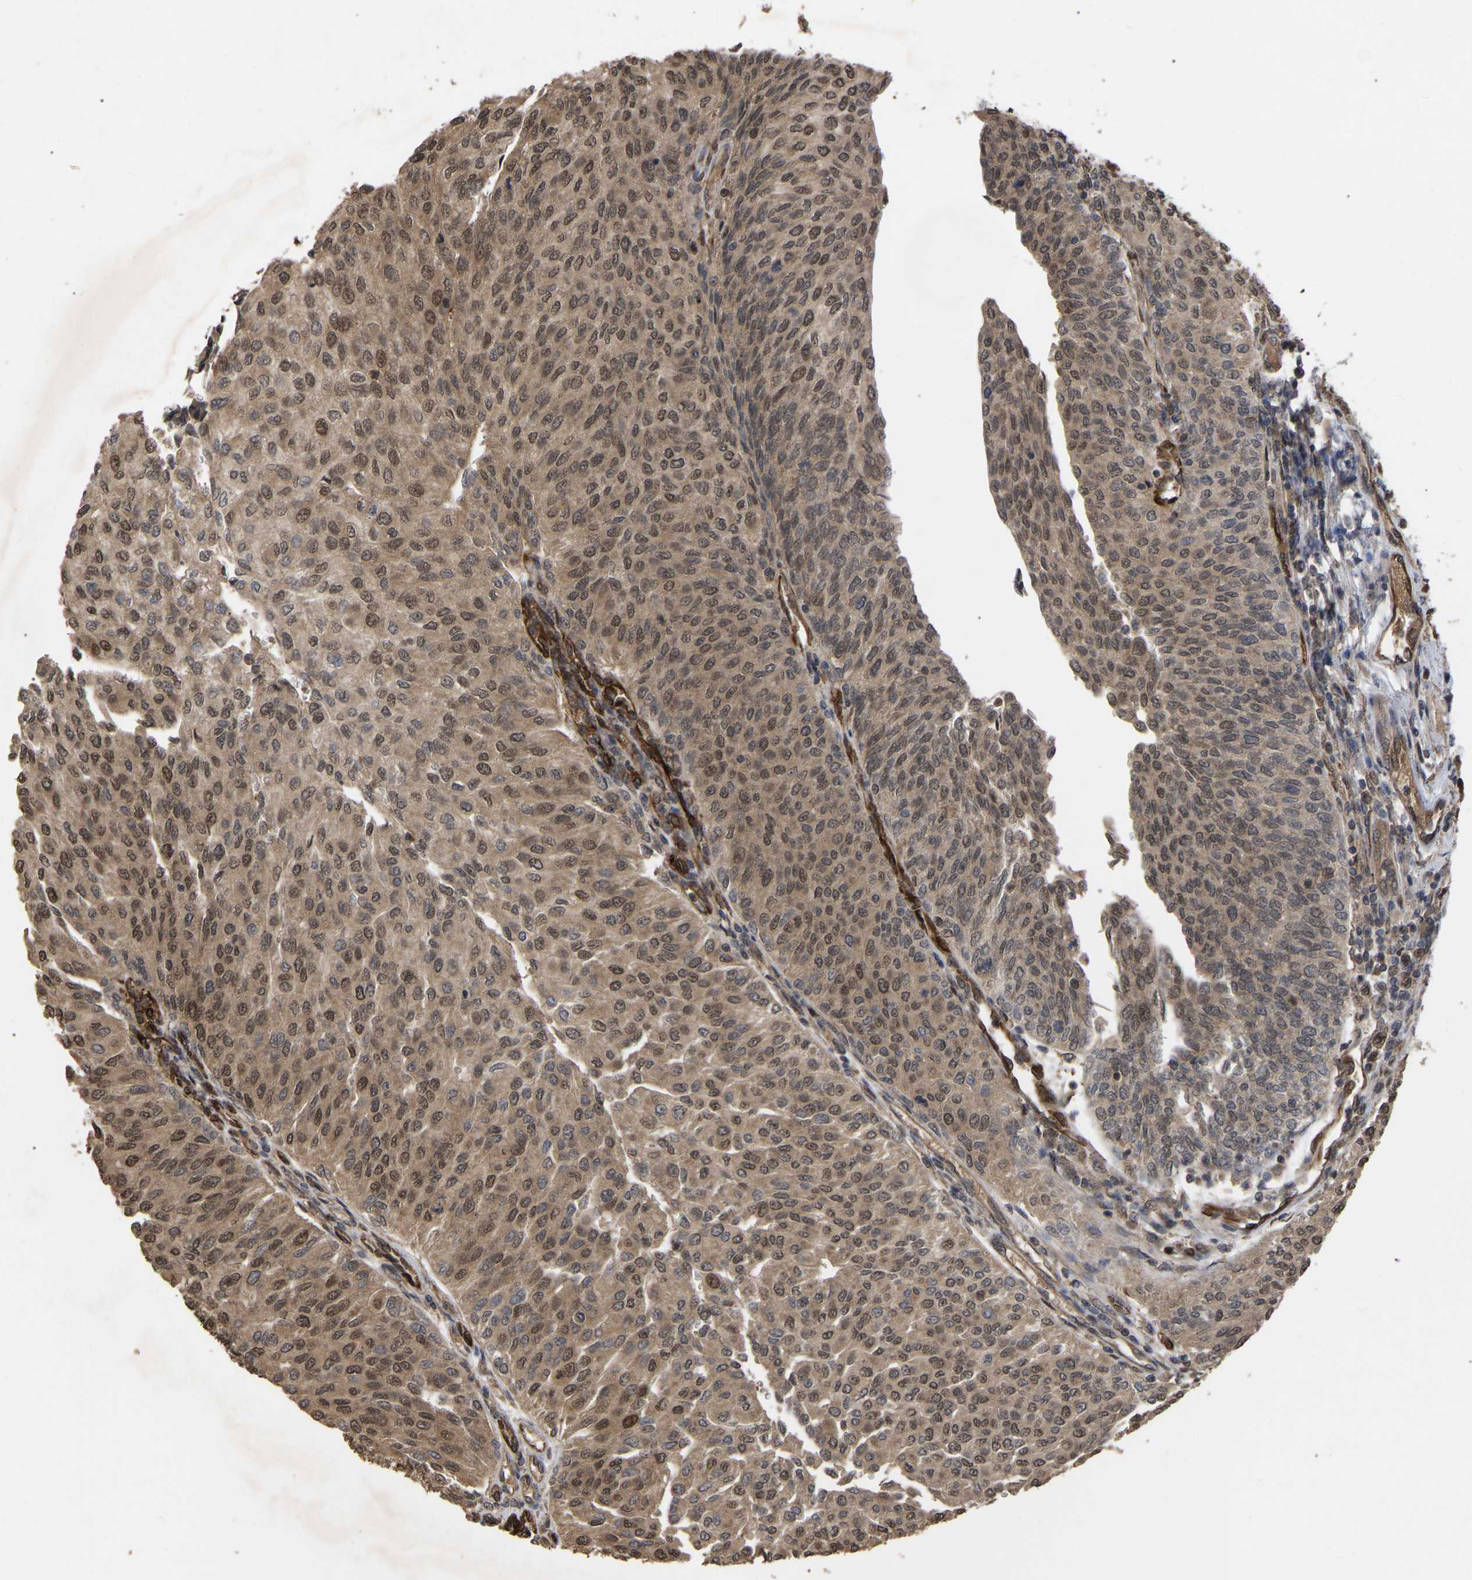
{"staining": {"intensity": "moderate", "quantity": ">75%", "location": "cytoplasmic/membranous,nuclear"}, "tissue": "urothelial cancer", "cell_type": "Tumor cells", "image_type": "cancer", "snomed": [{"axis": "morphology", "description": "Urothelial carcinoma, Low grade"}, {"axis": "topography", "description": "Urinary bladder"}], "caption": "Immunohistochemical staining of human urothelial carcinoma (low-grade) displays medium levels of moderate cytoplasmic/membranous and nuclear protein positivity in approximately >75% of tumor cells.", "gene": "FAM161B", "patient": {"sex": "female", "age": 79}}